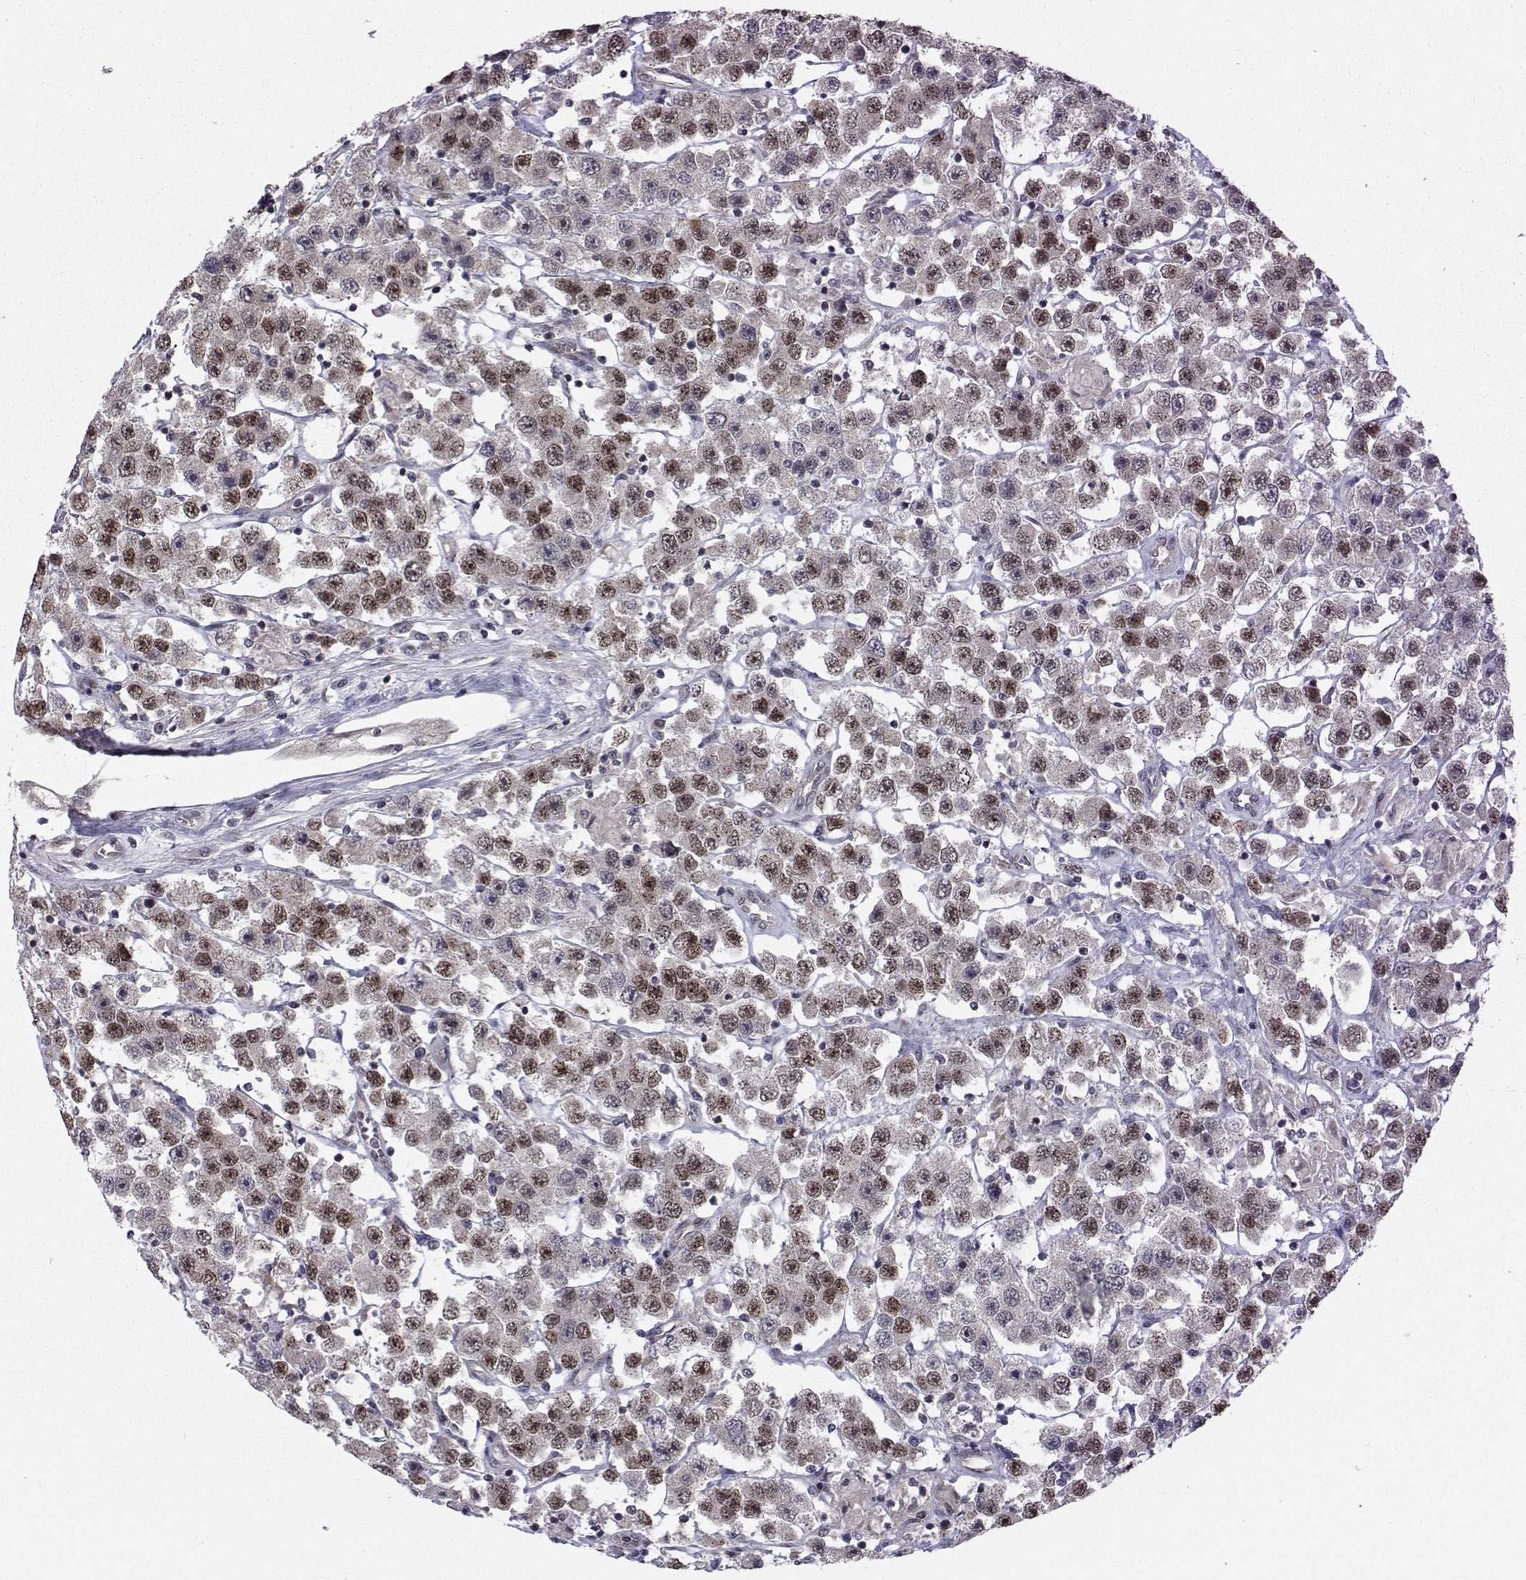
{"staining": {"intensity": "moderate", "quantity": "25%-75%", "location": "nuclear"}, "tissue": "testis cancer", "cell_type": "Tumor cells", "image_type": "cancer", "snomed": [{"axis": "morphology", "description": "Seminoma, NOS"}, {"axis": "topography", "description": "Testis"}], "caption": "Human testis cancer stained for a protein (brown) displays moderate nuclear positive expression in about 25%-75% of tumor cells.", "gene": "PKN2", "patient": {"sex": "male", "age": 45}}